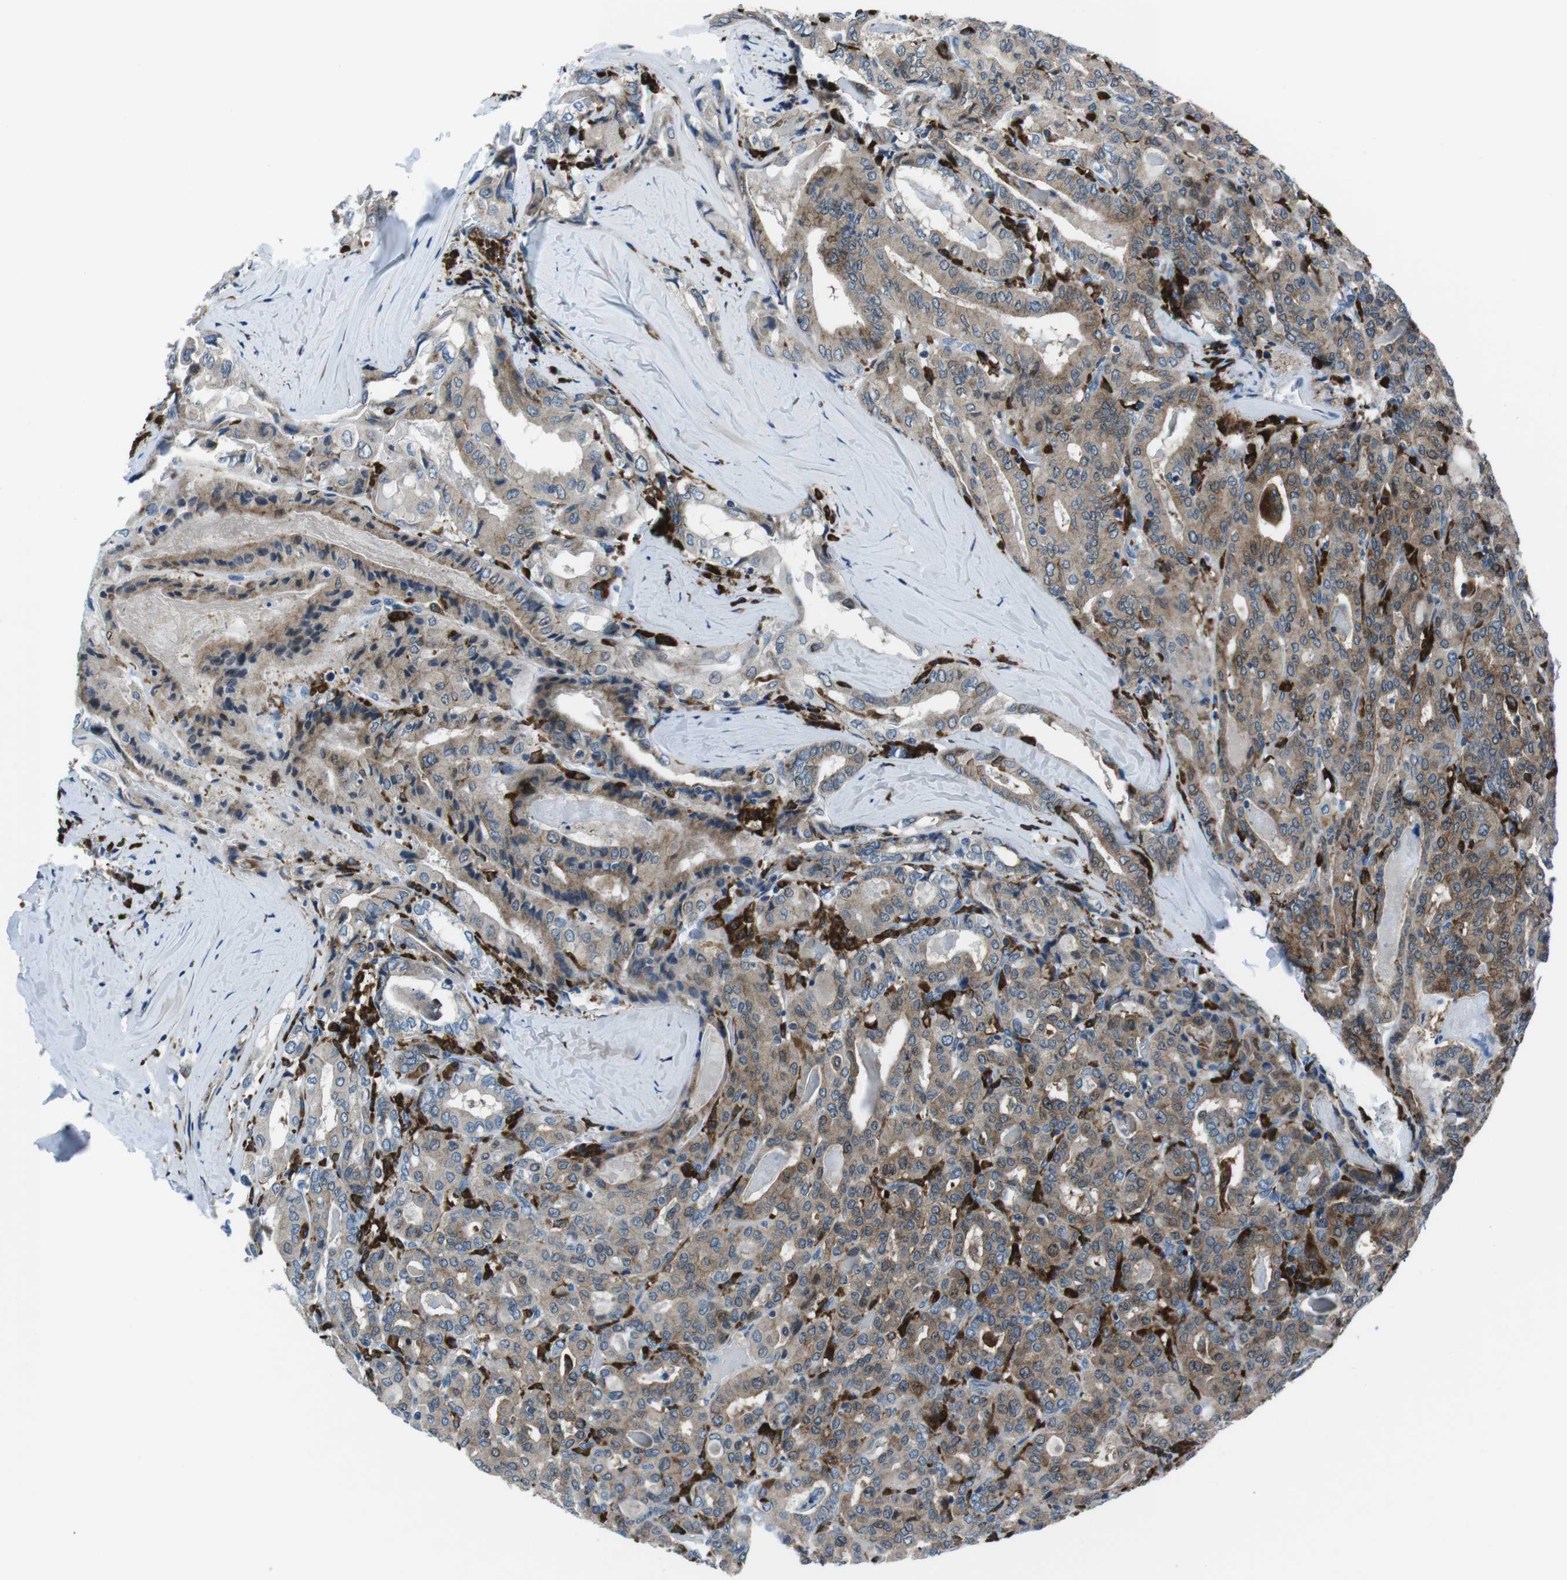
{"staining": {"intensity": "moderate", "quantity": ">75%", "location": "cytoplasmic/membranous"}, "tissue": "thyroid cancer", "cell_type": "Tumor cells", "image_type": "cancer", "snomed": [{"axis": "morphology", "description": "Papillary adenocarcinoma, NOS"}, {"axis": "topography", "description": "Thyroid gland"}], "caption": "DAB (3,3'-diaminobenzidine) immunohistochemical staining of thyroid cancer shows moderate cytoplasmic/membranous protein expression in approximately >75% of tumor cells.", "gene": "BLNK", "patient": {"sex": "female", "age": 42}}